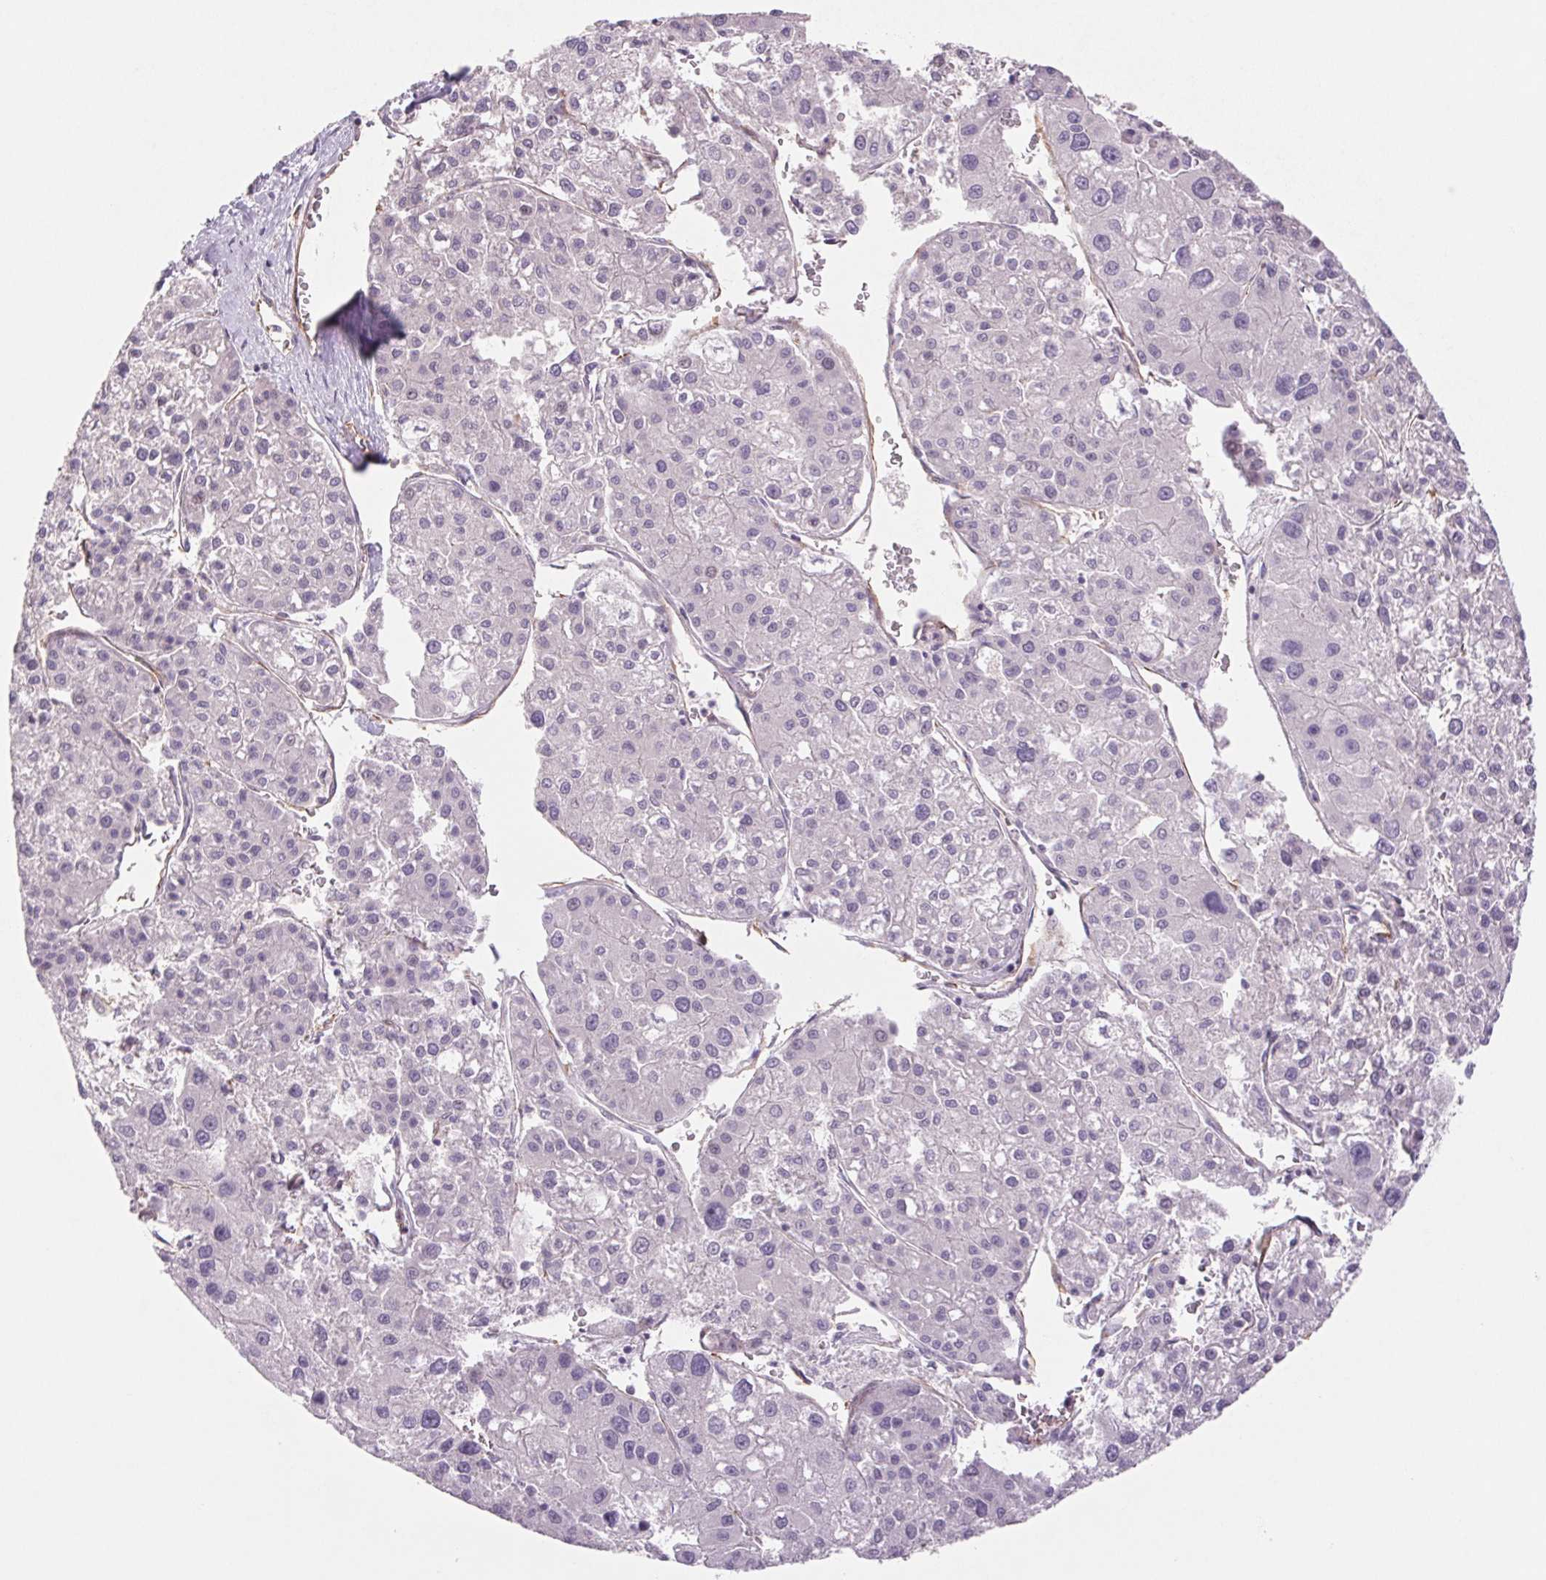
{"staining": {"intensity": "negative", "quantity": "none", "location": "none"}, "tissue": "liver cancer", "cell_type": "Tumor cells", "image_type": "cancer", "snomed": [{"axis": "morphology", "description": "Carcinoma, Hepatocellular, NOS"}, {"axis": "topography", "description": "Liver"}], "caption": "Immunohistochemical staining of liver cancer (hepatocellular carcinoma) demonstrates no significant expression in tumor cells.", "gene": "MS4A13", "patient": {"sex": "male", "age": 73}}